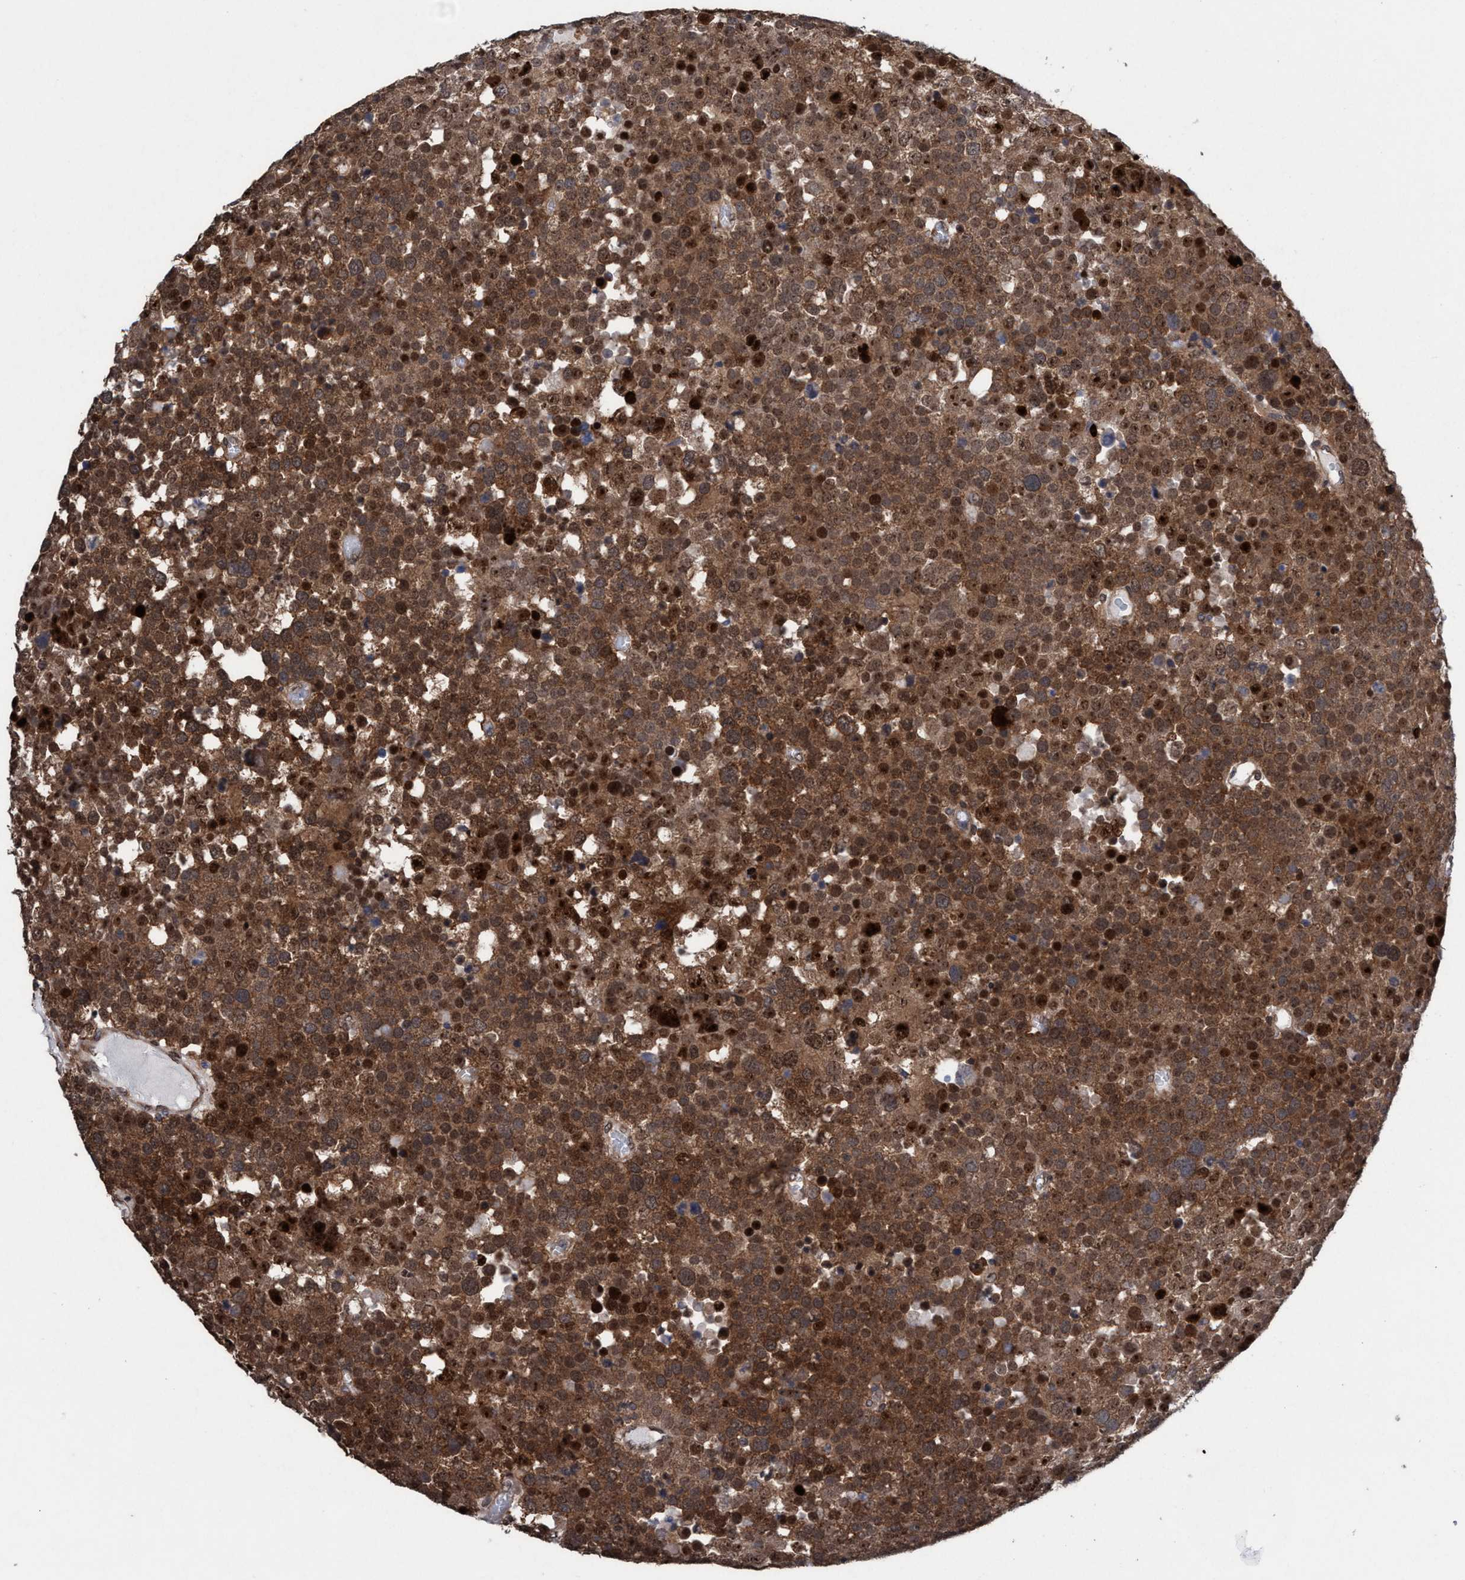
{"staining": {"intensity": "strong", "quantity": ">75%", "location": "cytoplasmic/membranous,nuclear"}, "tissue": "testis cancer", "cell_type": "Tumor cells", "image_type": "cancer", "snomed": [{"axis": "morphology", "description": "Seminoma, NOS"}, {"axis": "topography", "description": "Testis"}], "caption": "An image of human testis cancer (seminoma) stained for a protein reveals strong cytoplasmic/membranous and nuclear brown staining in tumor cells. (DAB (3,3'-diaminobenzidine) IHC with brightfield microscopy, high magnification).", "gene": "METAP2", "patient": {"sex": "male", "age": 71}}